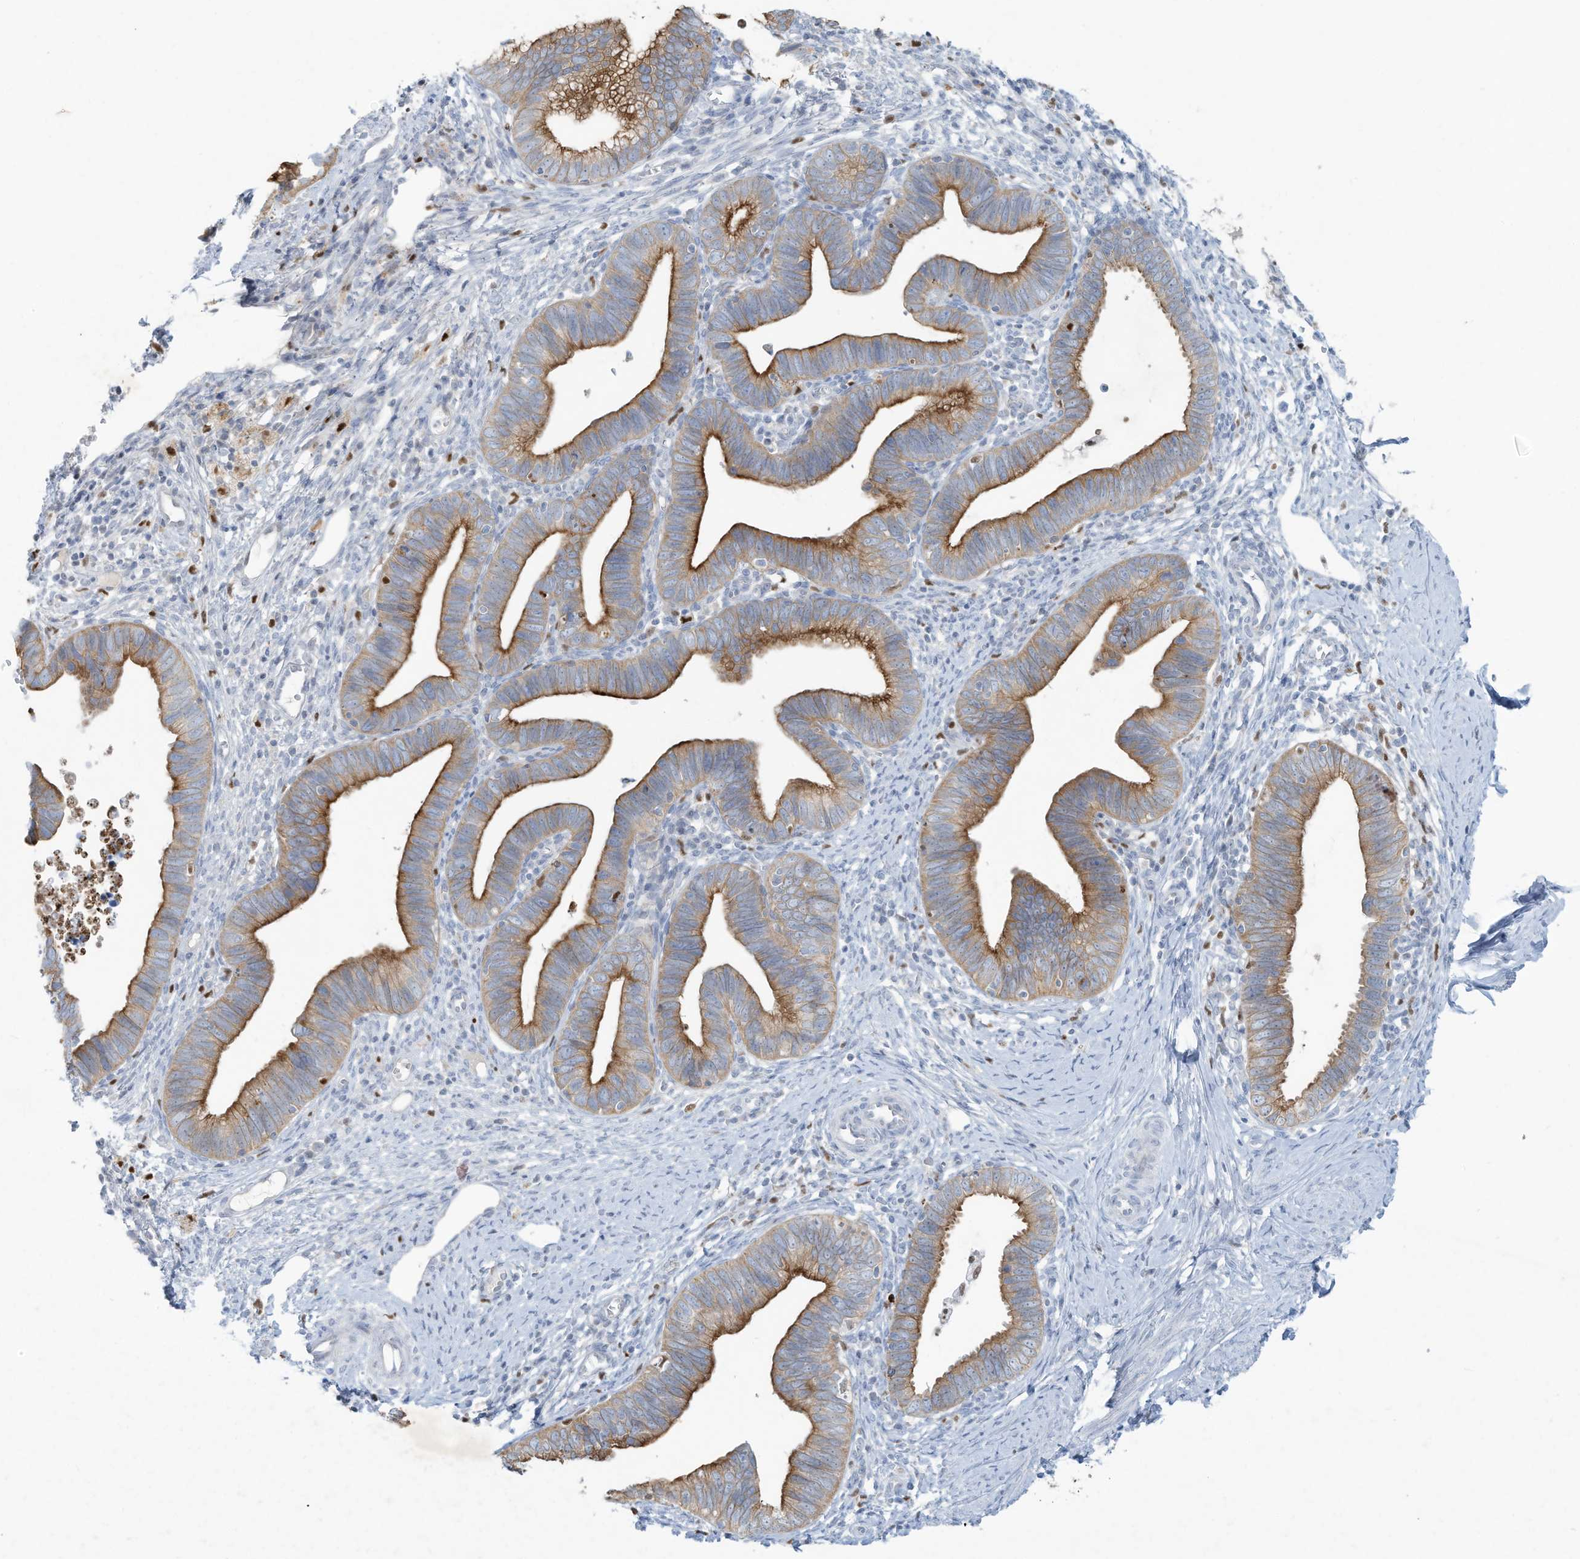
{"staining": {"intensity": "moderate", "quantity": ">75%", "location": "cytoplasmic/membranous"}, "tissue": "cervical cancer", "cell_type": "Tumor cells", "image_type": "cancer", "snomed": [{"axis": "morphology", "description": "Adenocarcinoma, NOS"}, {"axis": "topography", "description": "Cervix"}], "caption": "A high-resolution micrograph shows IHC staining of adenocarcinoma (cervical), which exhibits moderate cytoplasmic/membranous positivity in about >75% of tumor cells. Using DAB (3,3'-diaminobenzidine) (brown) and hematoxylin (blue) stains, captured at high magnification using brightfield microscopy.", "gene": "TUBE1", "patient": {"sex": "female", "age": 36}}